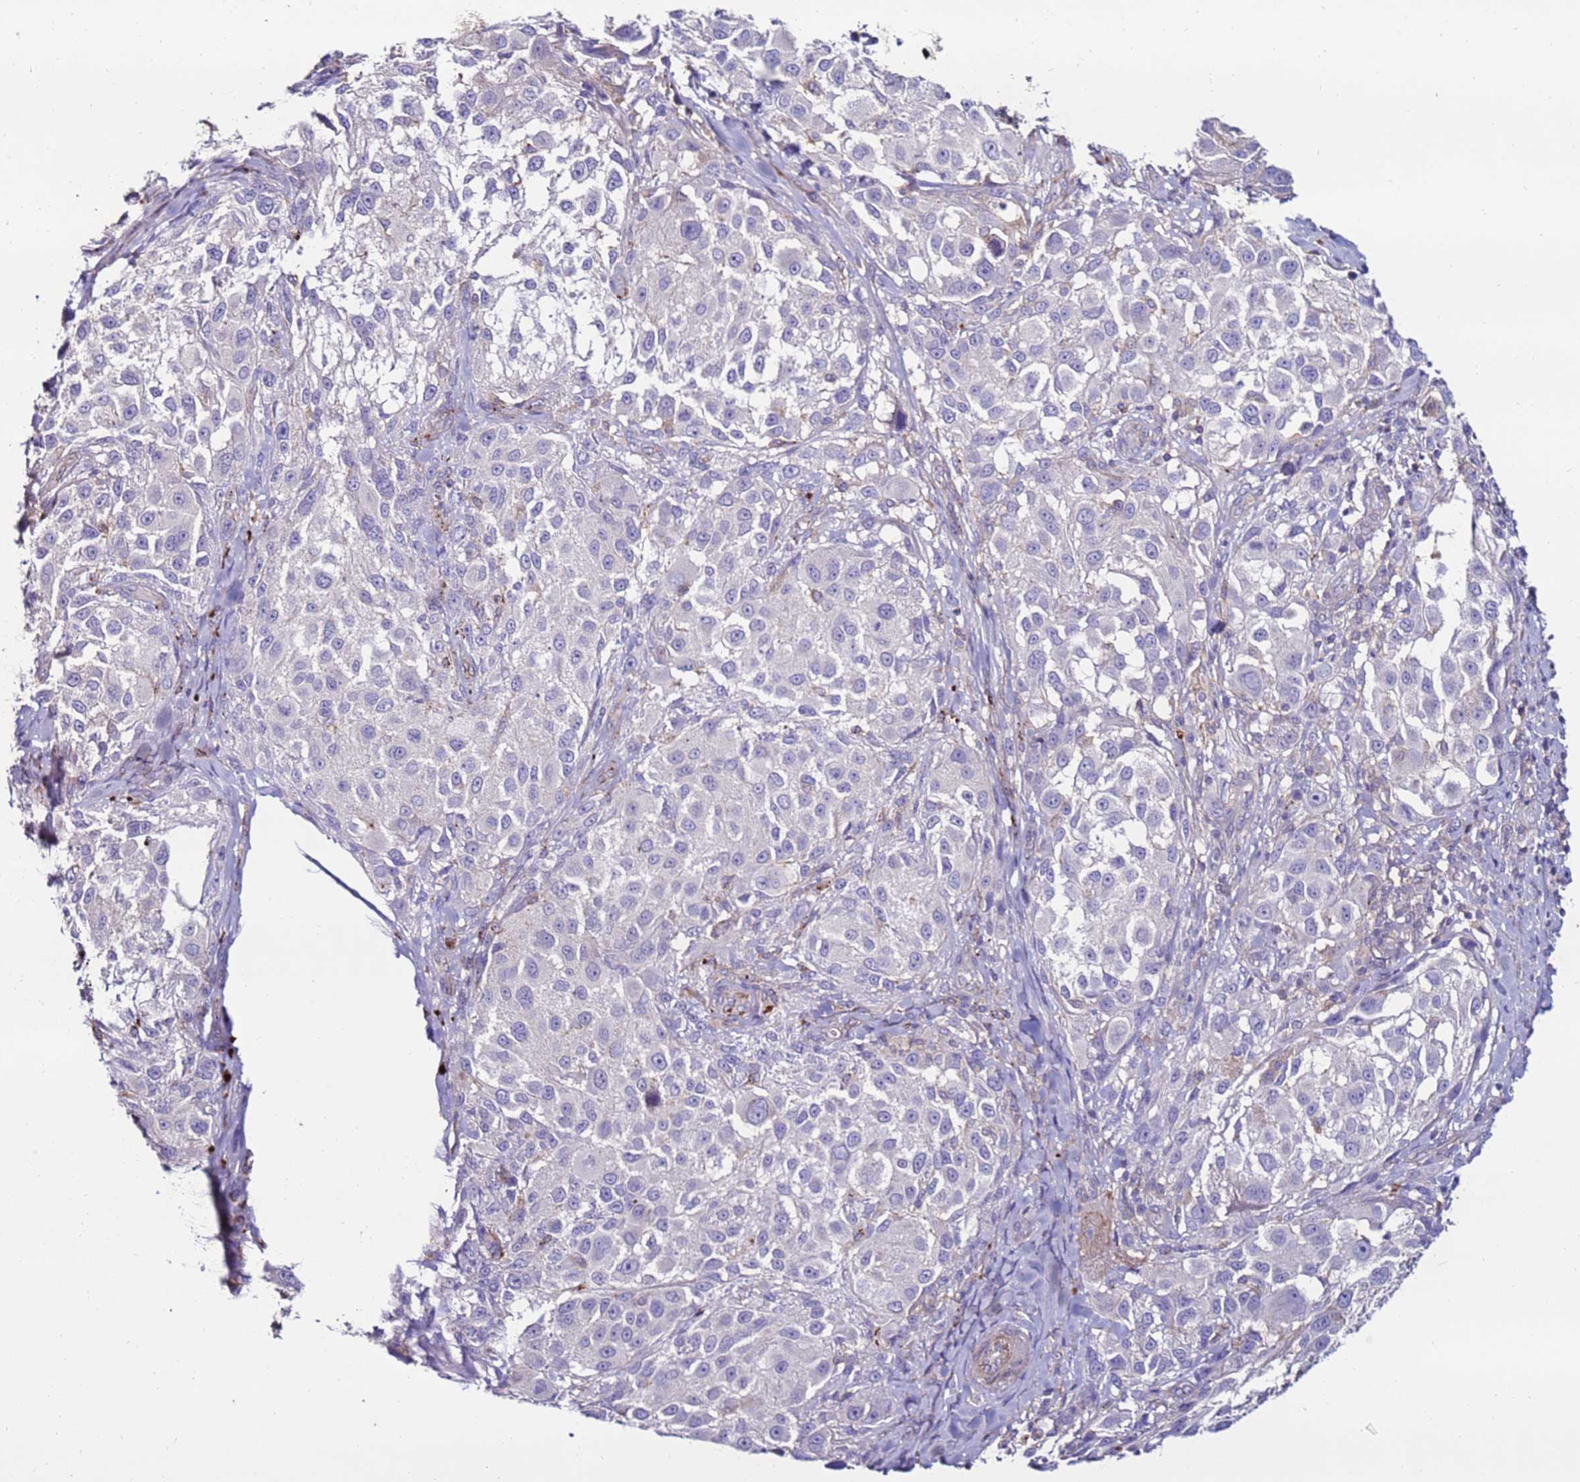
{"staining": {"intensity": "negative", "quantity": "none", "location": "none"}, "tissue": "melanoma", "cell_type": "Tumor cells", "image_type": "cancer", "snomed": [{"axis": "morphology", "description": "Normal morphology"}, {"axis": "morphology", "description": "Malignant melanoma, NOS"}, {"axis": "topography", "description": "Skin"}], "caption": "Malignant melanoma was stained to show a protein in brown. There is no significant staining in tumor cells.", "gene": "CLEC4M", "patient": {"sex": "female", "age": 72}}